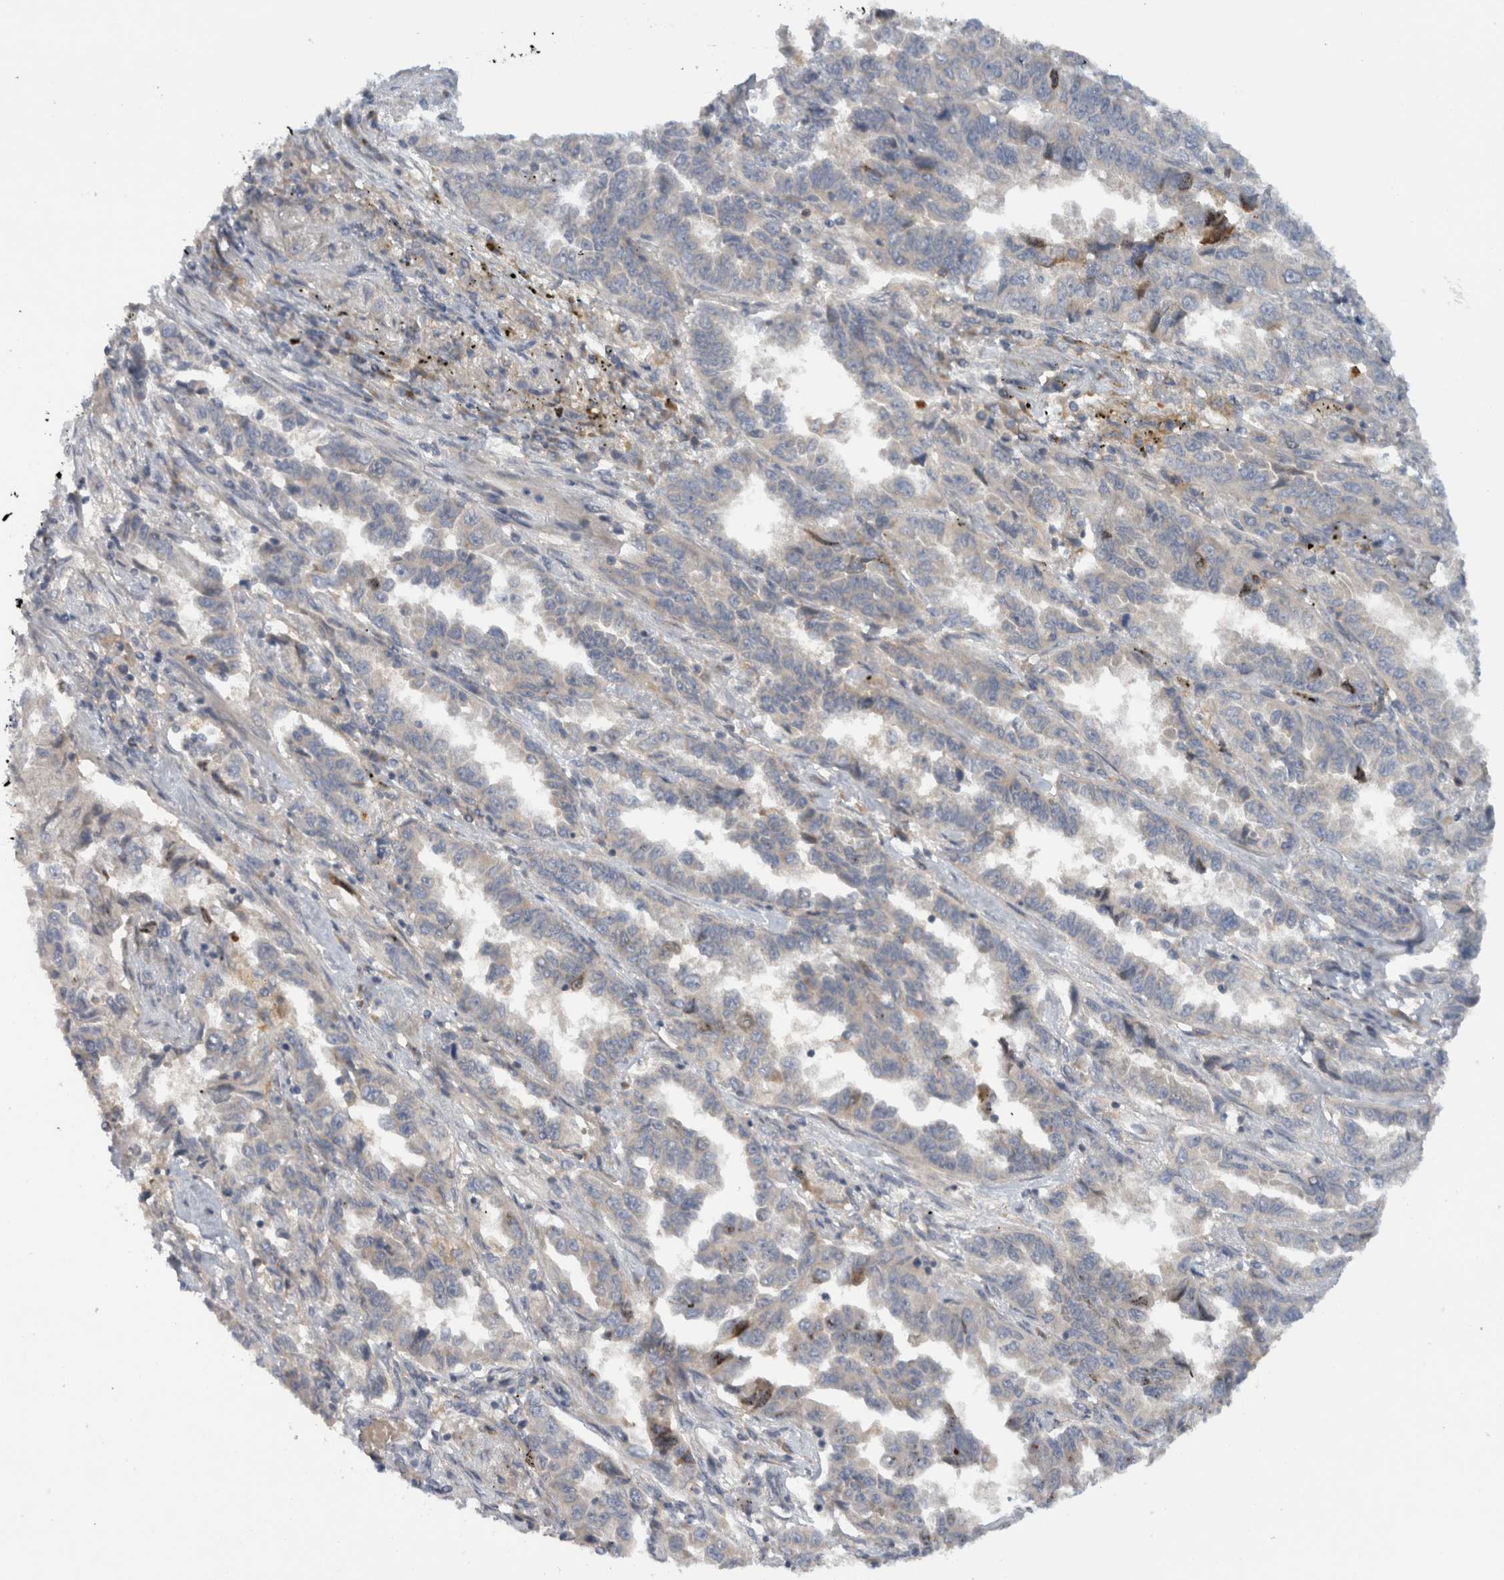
{"staining": {"intensity": "negative", "quantity": "none", "location": "none"}, "tissue": "lung cancer", "cell_type": "Tumor cells", "image_type": "cancer", "snomed": [{"axis": "morphology", "description": "Adenocarcinoma, NOS"}, {"axis": "topography", "description": "Lung"}], "caption": "Protein analysis of adenocarcinoma (lung) shows no significant staining in tumor cells.", "gene": "VEPH1", "patient": {"sex": "female", "age": 51}}